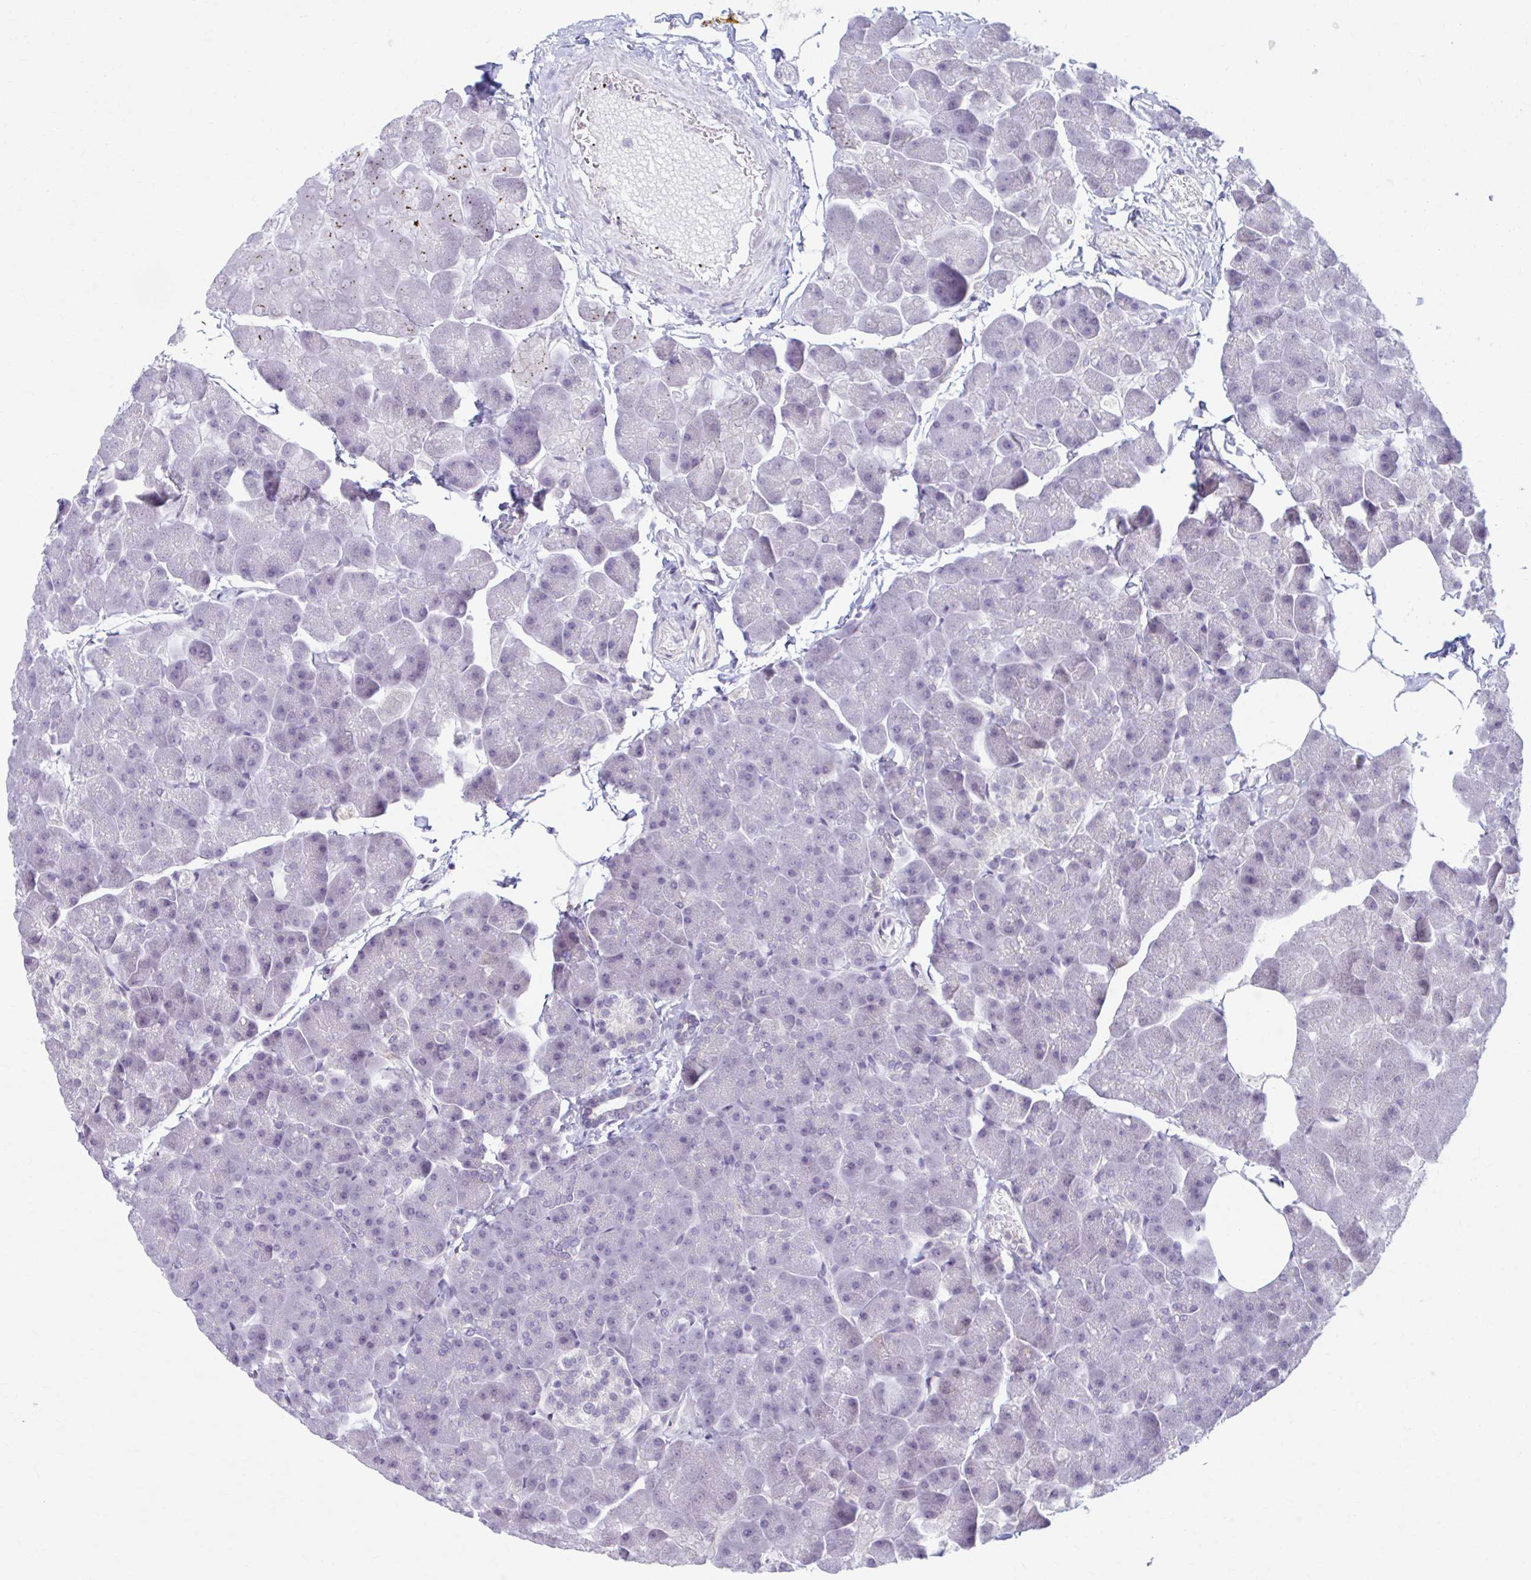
{"staining": {"intensity": "negative", "quantity": "none", "location": "none"}, "tissue": "pancreas", "cell_type": "Exocrine glandular cells", "image_type": "normal", "snomed": [{"axis": "morphology", "description": "Normal tissue, NOS"}, {"axis": "topography", "description": "Pancreas"}], "caption": "Photomicrograph shows no protein staining in exocrine glandular cells of benign pancreas.", "gene": "ADAT3", "patient": {"sex": "male", "age": 35}}